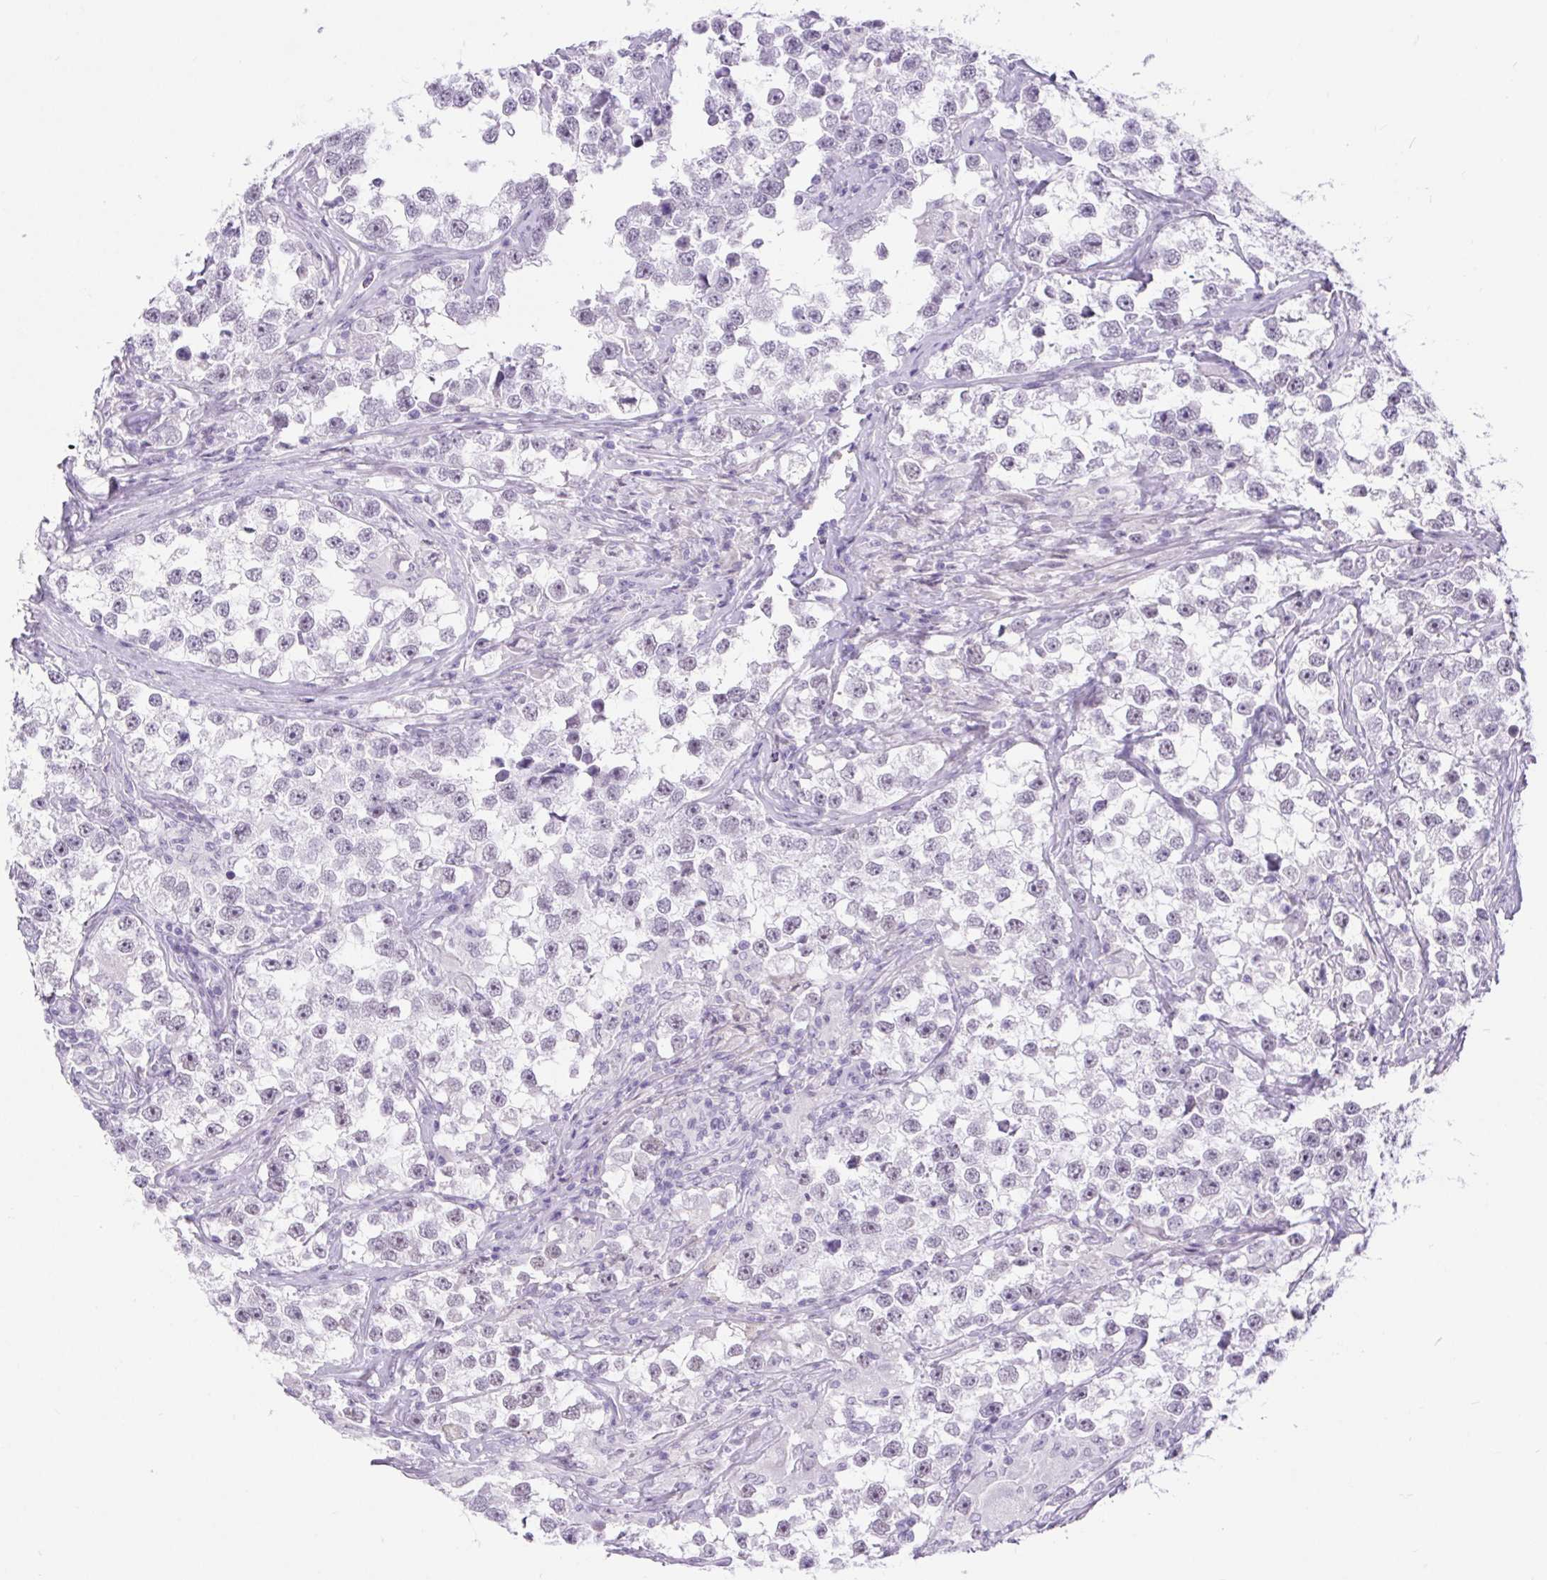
{"staining": {"intensity": "negative", "quantity": "none", "location": "none"}, "tissue": "testis cancer", "cell_type": "Tumor cells", "image_type": "cancer", "snomed": [{"axis": "morphology", "description": "Seminoma, NOS"}, {"axis": "topography", "description": "Testis"}], "caption": "Tumor cells show no significant protein staining in testis cancer.", "gene": "BCAS1", "patient": {"sex": "male", "age": 46}}